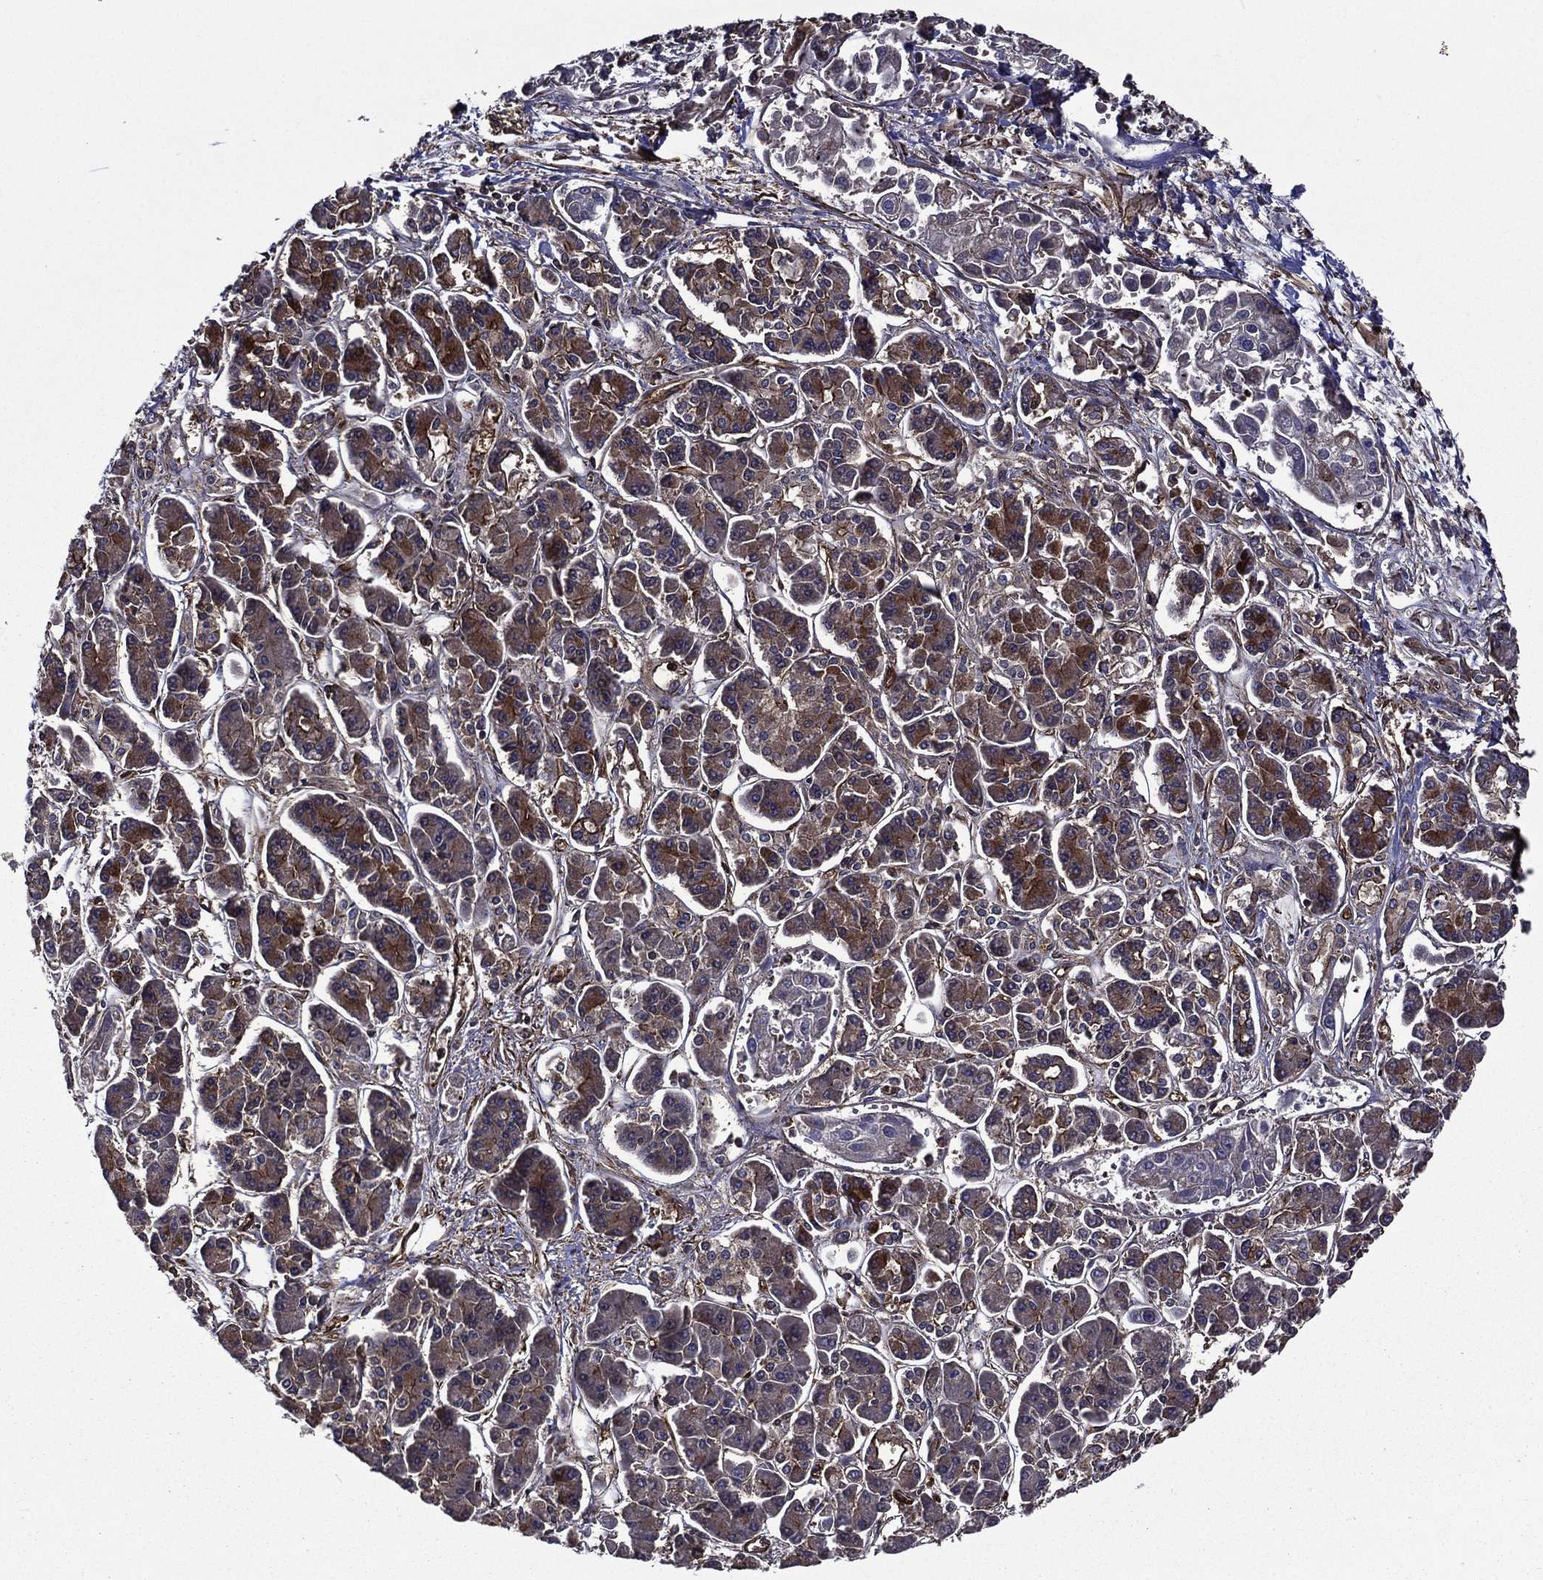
{"staining": {"intensity": "moderate", "quantity": "25%-75%", "location": "cytoplasmic/membranous"}, "tissue": "pancreatic cancer", "cell_type": "Tumor cells", "image_type": "cancer", "snomed": [{"axis": "morphology", "description": "Adenocarcinoma, NOS"}, {"axis": "topography", "description": "Pancreas"}], "caption": "Tumor cells show medium levels of moderate cytoplasmic/membranous expression in about 25%-75% of cells in human pancreatic cancer (adenocarcinoma).", "gene": "PLPP3", "patient": {"sex": "male", "age": 85}}